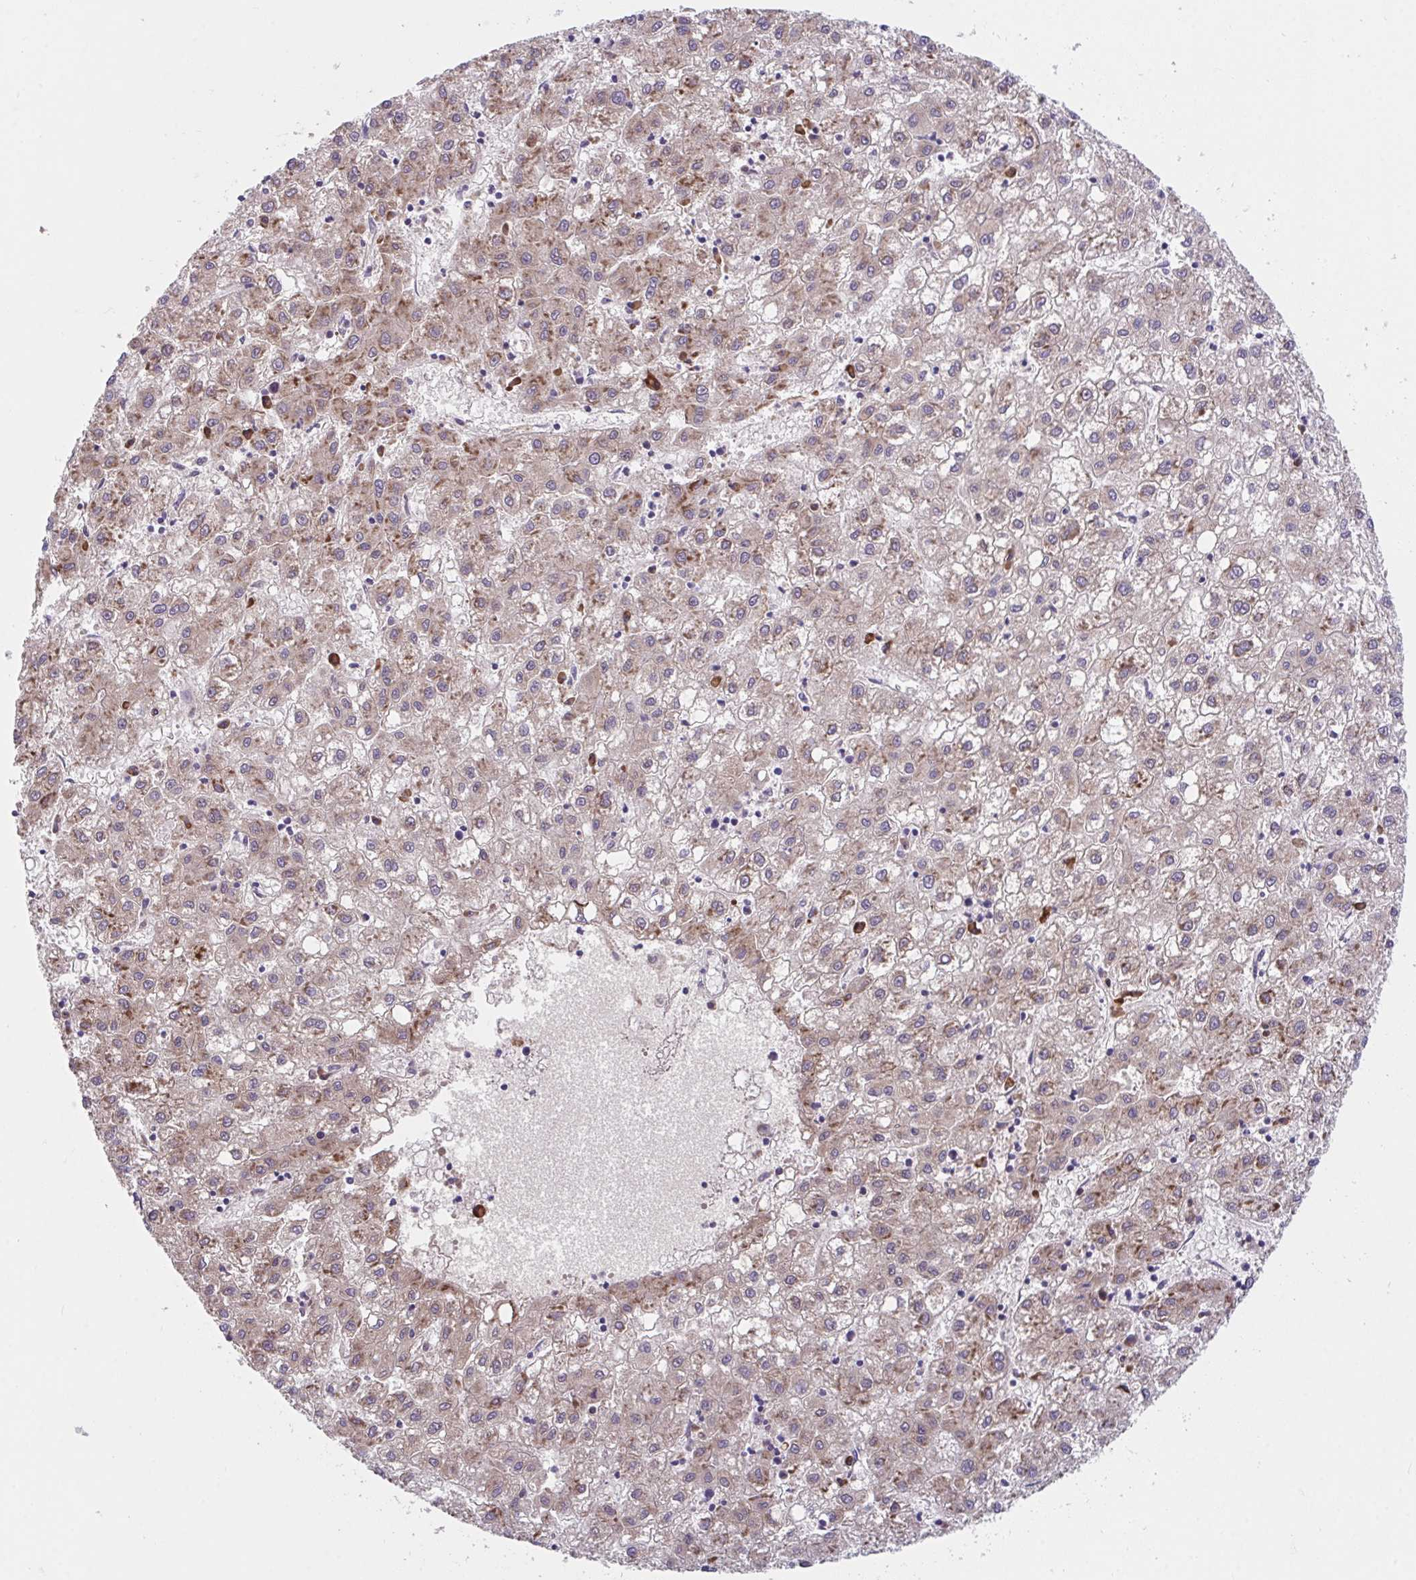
{"staining": {"intensity": "moderate", "quantity": "25%-75%", "location": "cytoplasmic/membranous"}, "tissue": "liver cancer", "cell_type": "Tumor cells", "image_type": "cancer", "snomed": [{"axis": "morphology", "description": "Carcinoma, Hepatocellular, NOS"}, {"axis": "topography", "description": "Liver"}], "caption": "DAB immunohistochemical staining of liver cancer (hepatocellular carcinoma) demonstrates moderate cytoplasmic/membranous protein staining in approximately 25%-75% of tumor cells.", "gene": "SUSD4", "patient": {"sex": "male", "age": 72}}